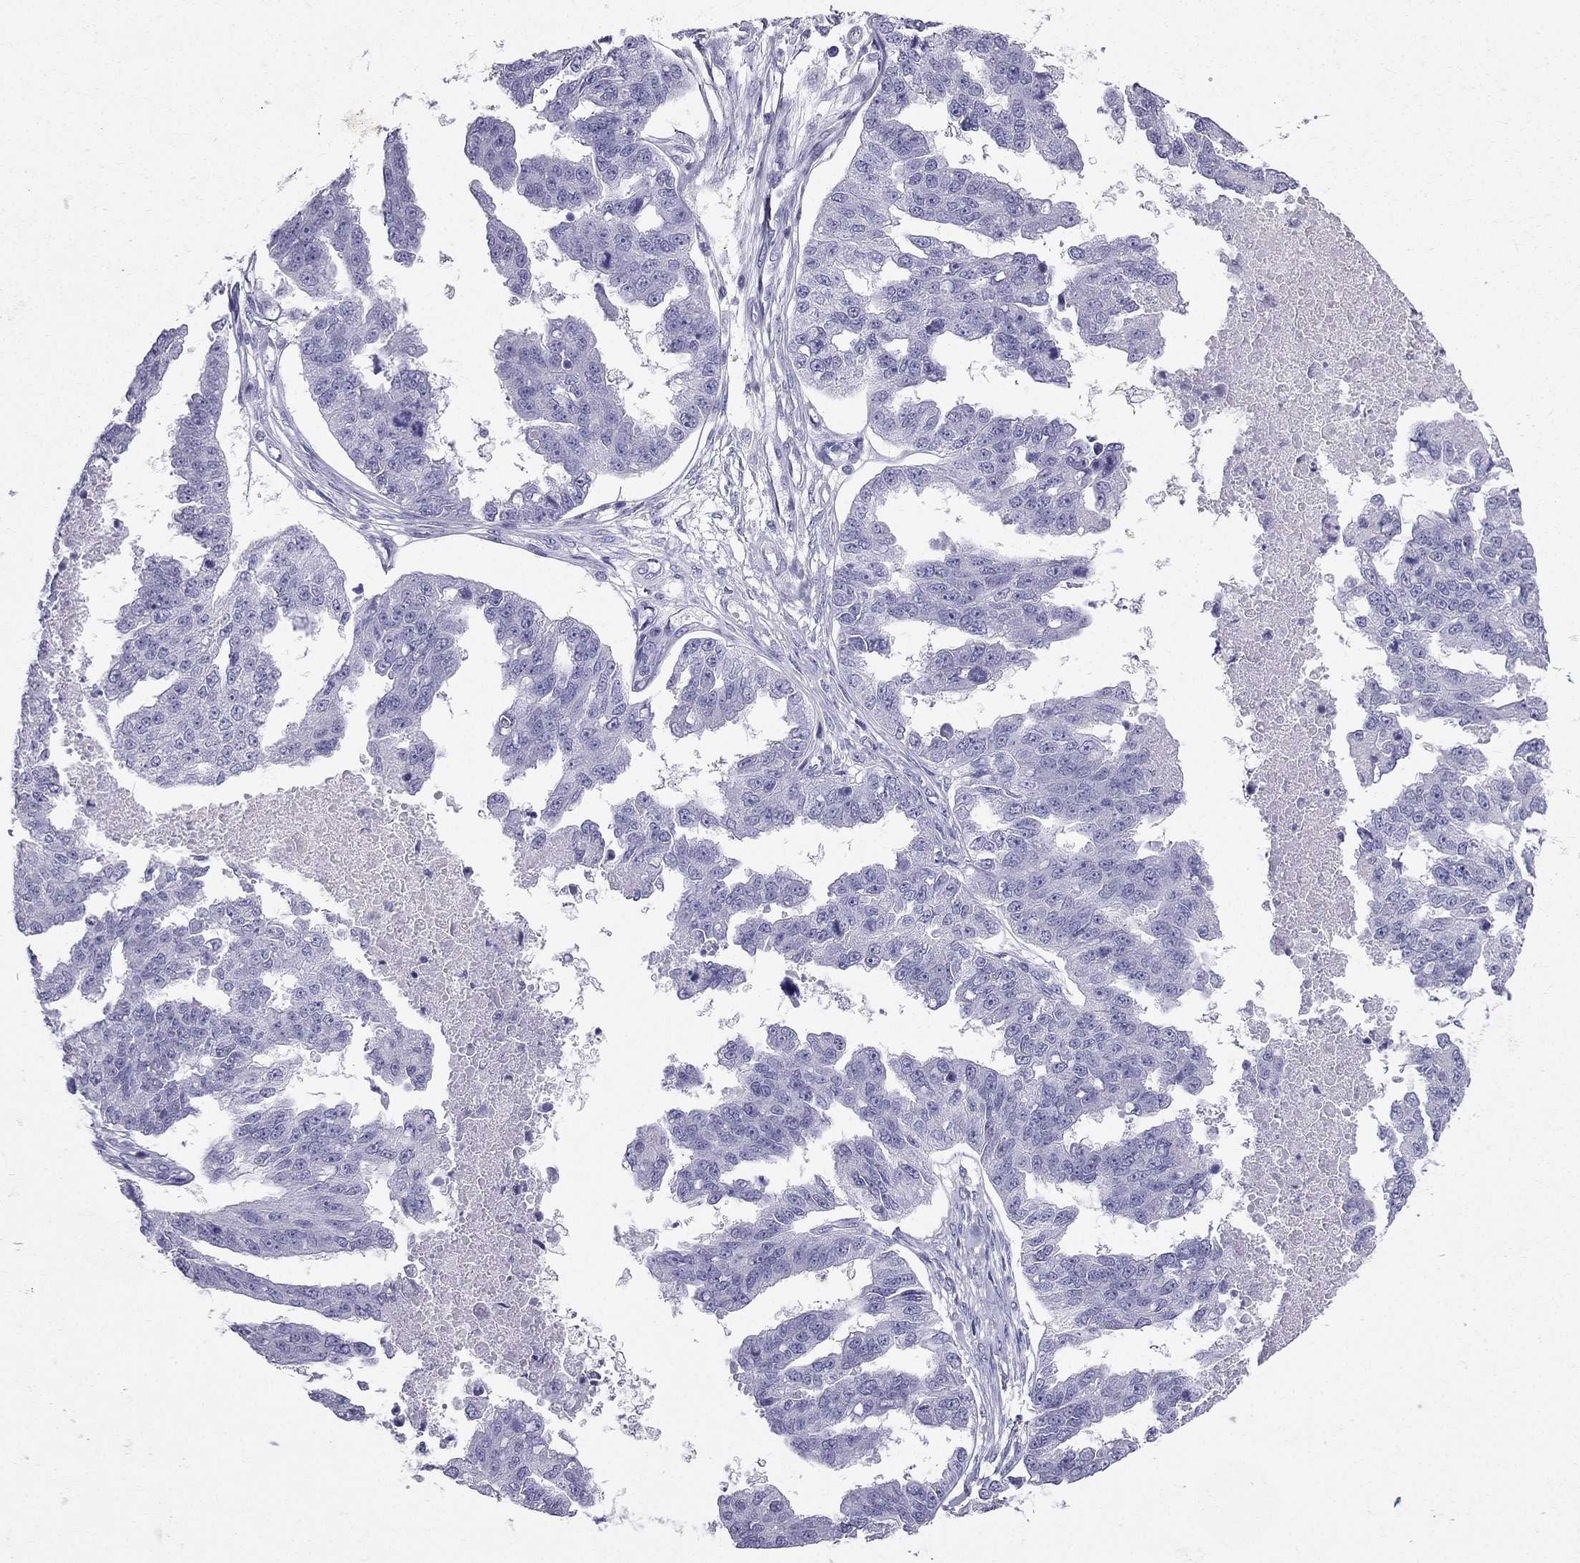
{"staining": {"intensity": "negative", "quantity": "none", "location": "none"}, "tissue": "ovarian cancer", "cell_type": "Tumor cells", "image_type": "cancer", "snomed": [{"axis": "morphology", "description": "Cystadenocarcinoma, serous, NOS"}, {"axis": "topography", "description": "Ovary"}], "caption": "Ovarian cancer stained for a protein using immunohistochemistry shows no expression tumor cells.", "gene": "TFF3", "patient": {"sex": "female", "age": 58}}